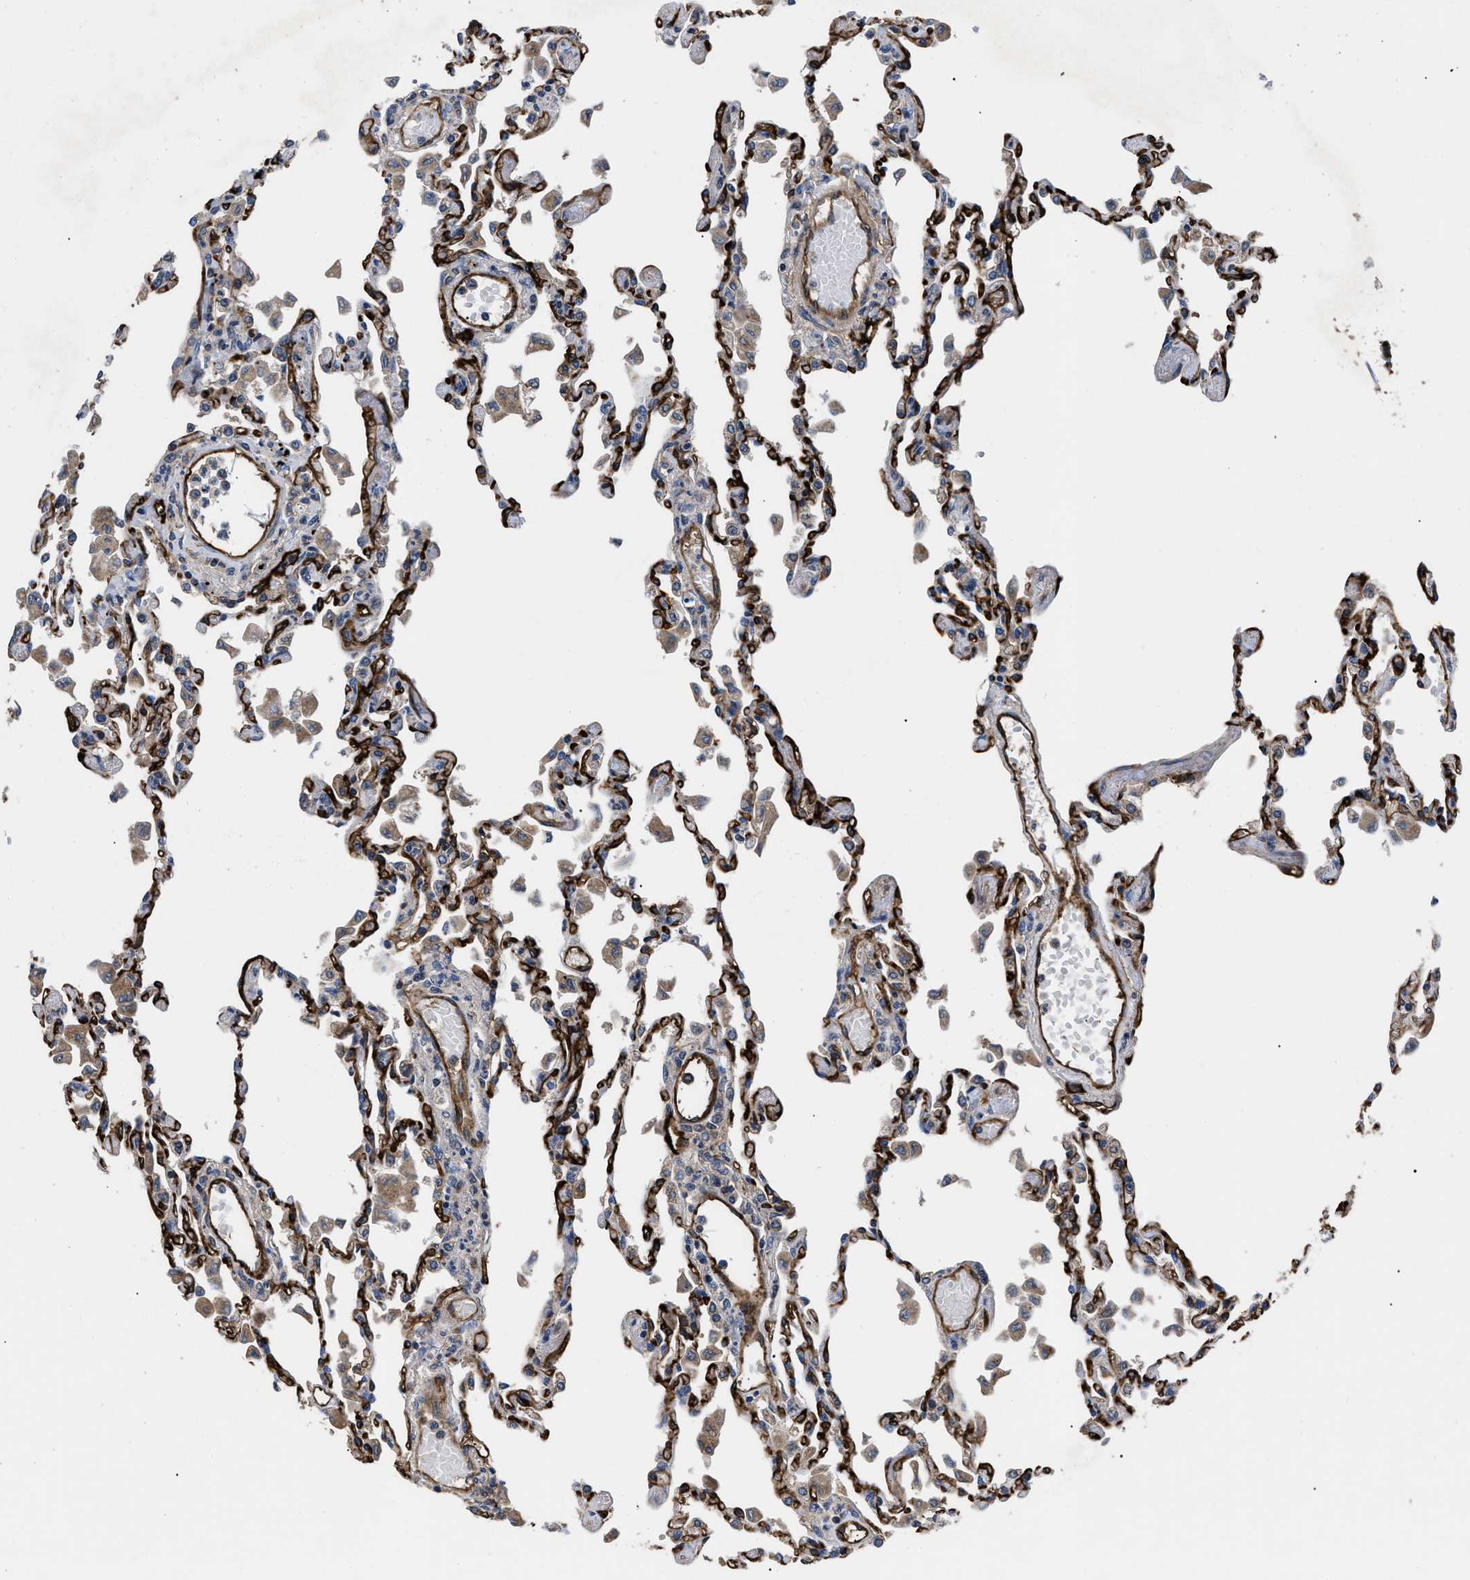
{"staining": {"intensity": "strong", "quantity": "25%-75%", "location": "cytoplasmic/membranous"}, "tissue": "lung", "cell_type": "Alveolar cells", "image_type": "normal", "snomed": [{"axis": "morphology", "description": "Normal tissue, NOS"}, {"axis": "topography", "description": "Bronchus"}, {"axis": "topography", "description": "Lung"}], "caption": "IHC (DAB) staining of unremarkable lung shows strong cytoplasmic/membranous protein expression in about 25%-75% of alveolar cells.", "gene": "NT5E", "patient": {"sex": "female", "age": 49}}